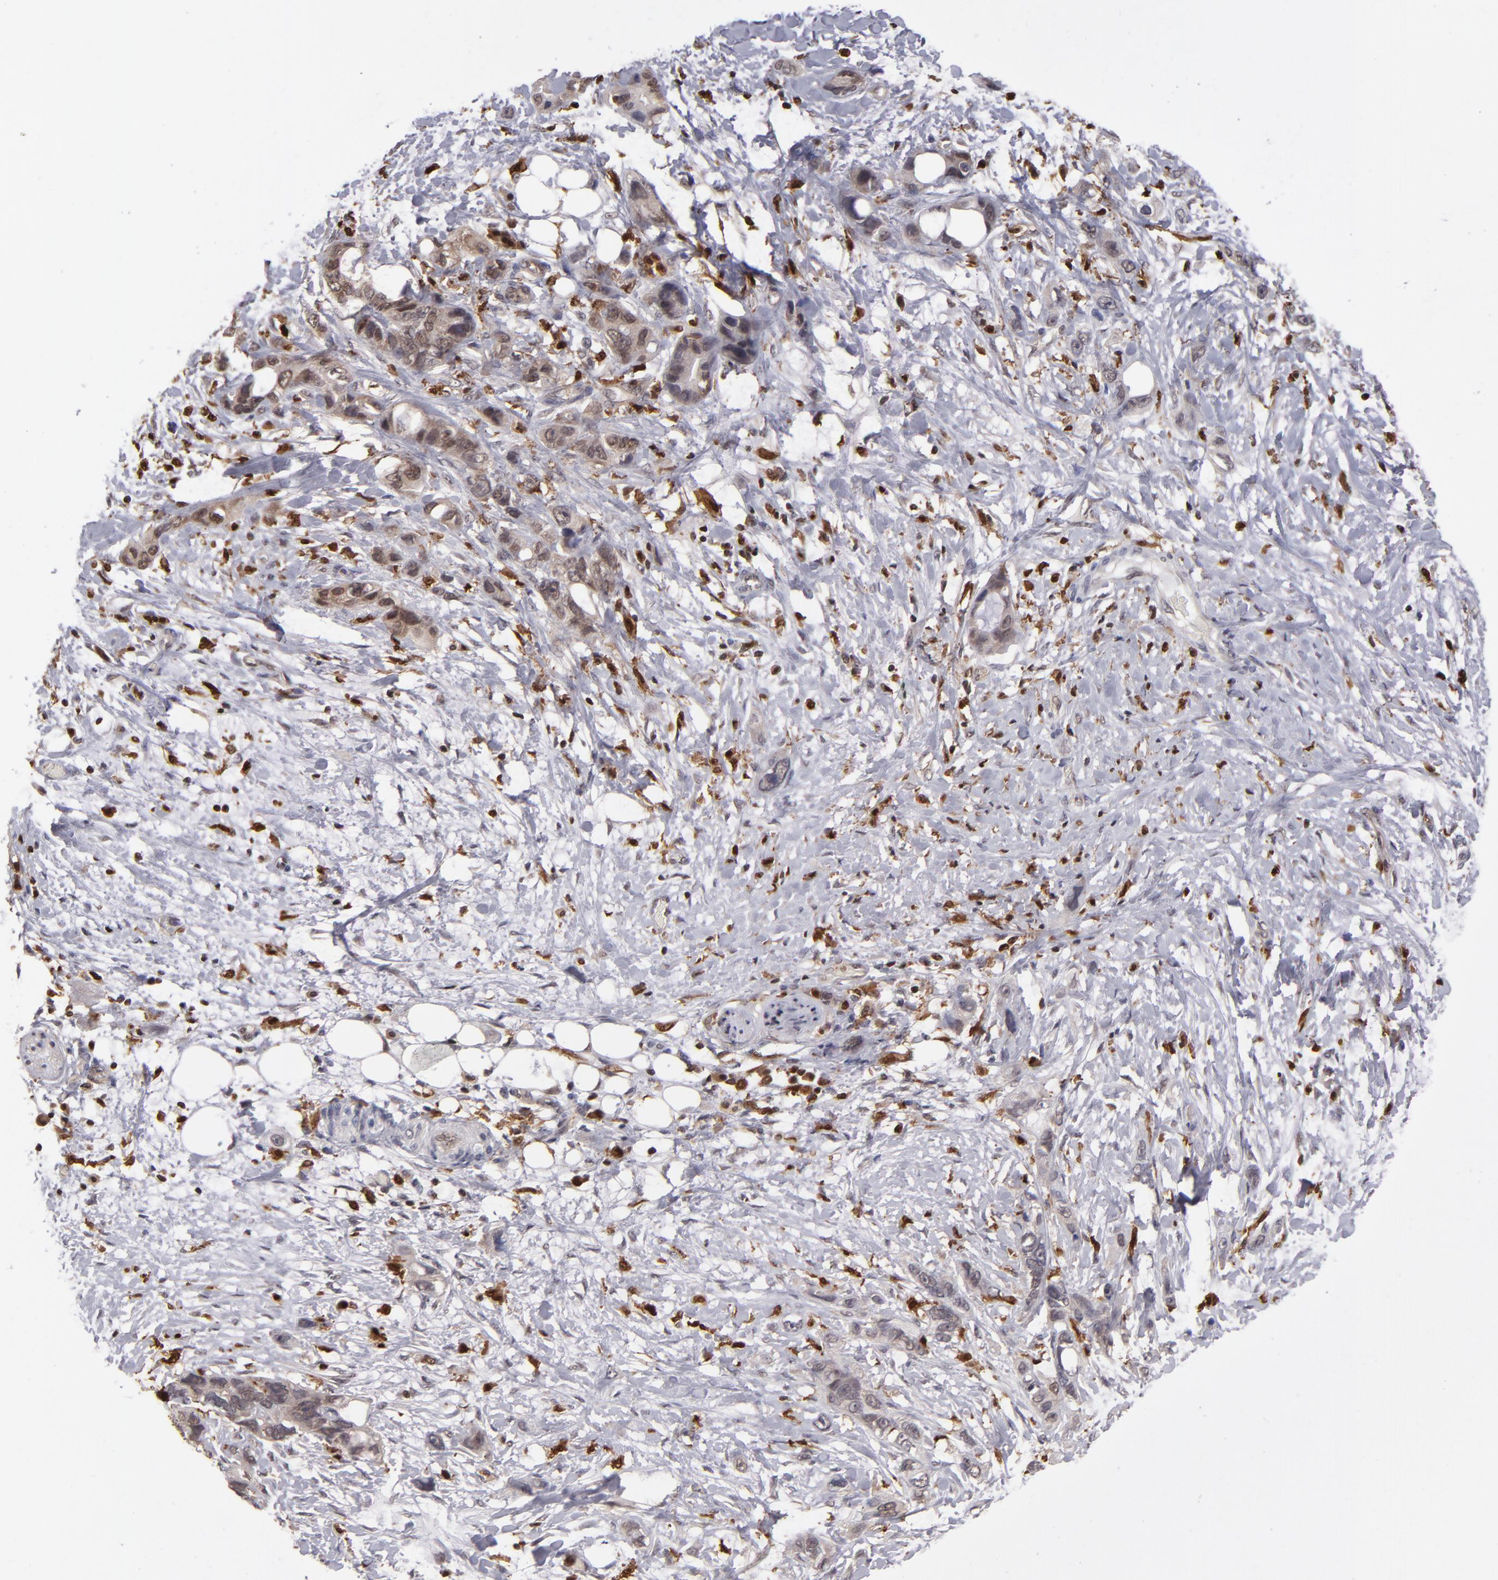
{"staining": {"intensity": "weak", "quantity": ">75%", "location": "cytoplasmic/membranous,nuclear"}, "tissue": "stomach cancer", "cell_type": "Tumor cells", "image_type": "cancer", "snomed": [{"axis": "morphology", "description": "Adenocarcinoma, NOS"}, {"axis": "topography", "description": "Stomach, upper"}], "caption": "The immunohistochemical stain highlights weak cytoplasmic/membranous and nuclear positivity in tumor cells of adenocarcinoma (stomach) tissue. (DAB (3,3'-diaminobenzidine) = brown stain, brightfield microscopy at high magnification).", "gene": "GRB2", "patient": {"sex": "male", "age": 47}}